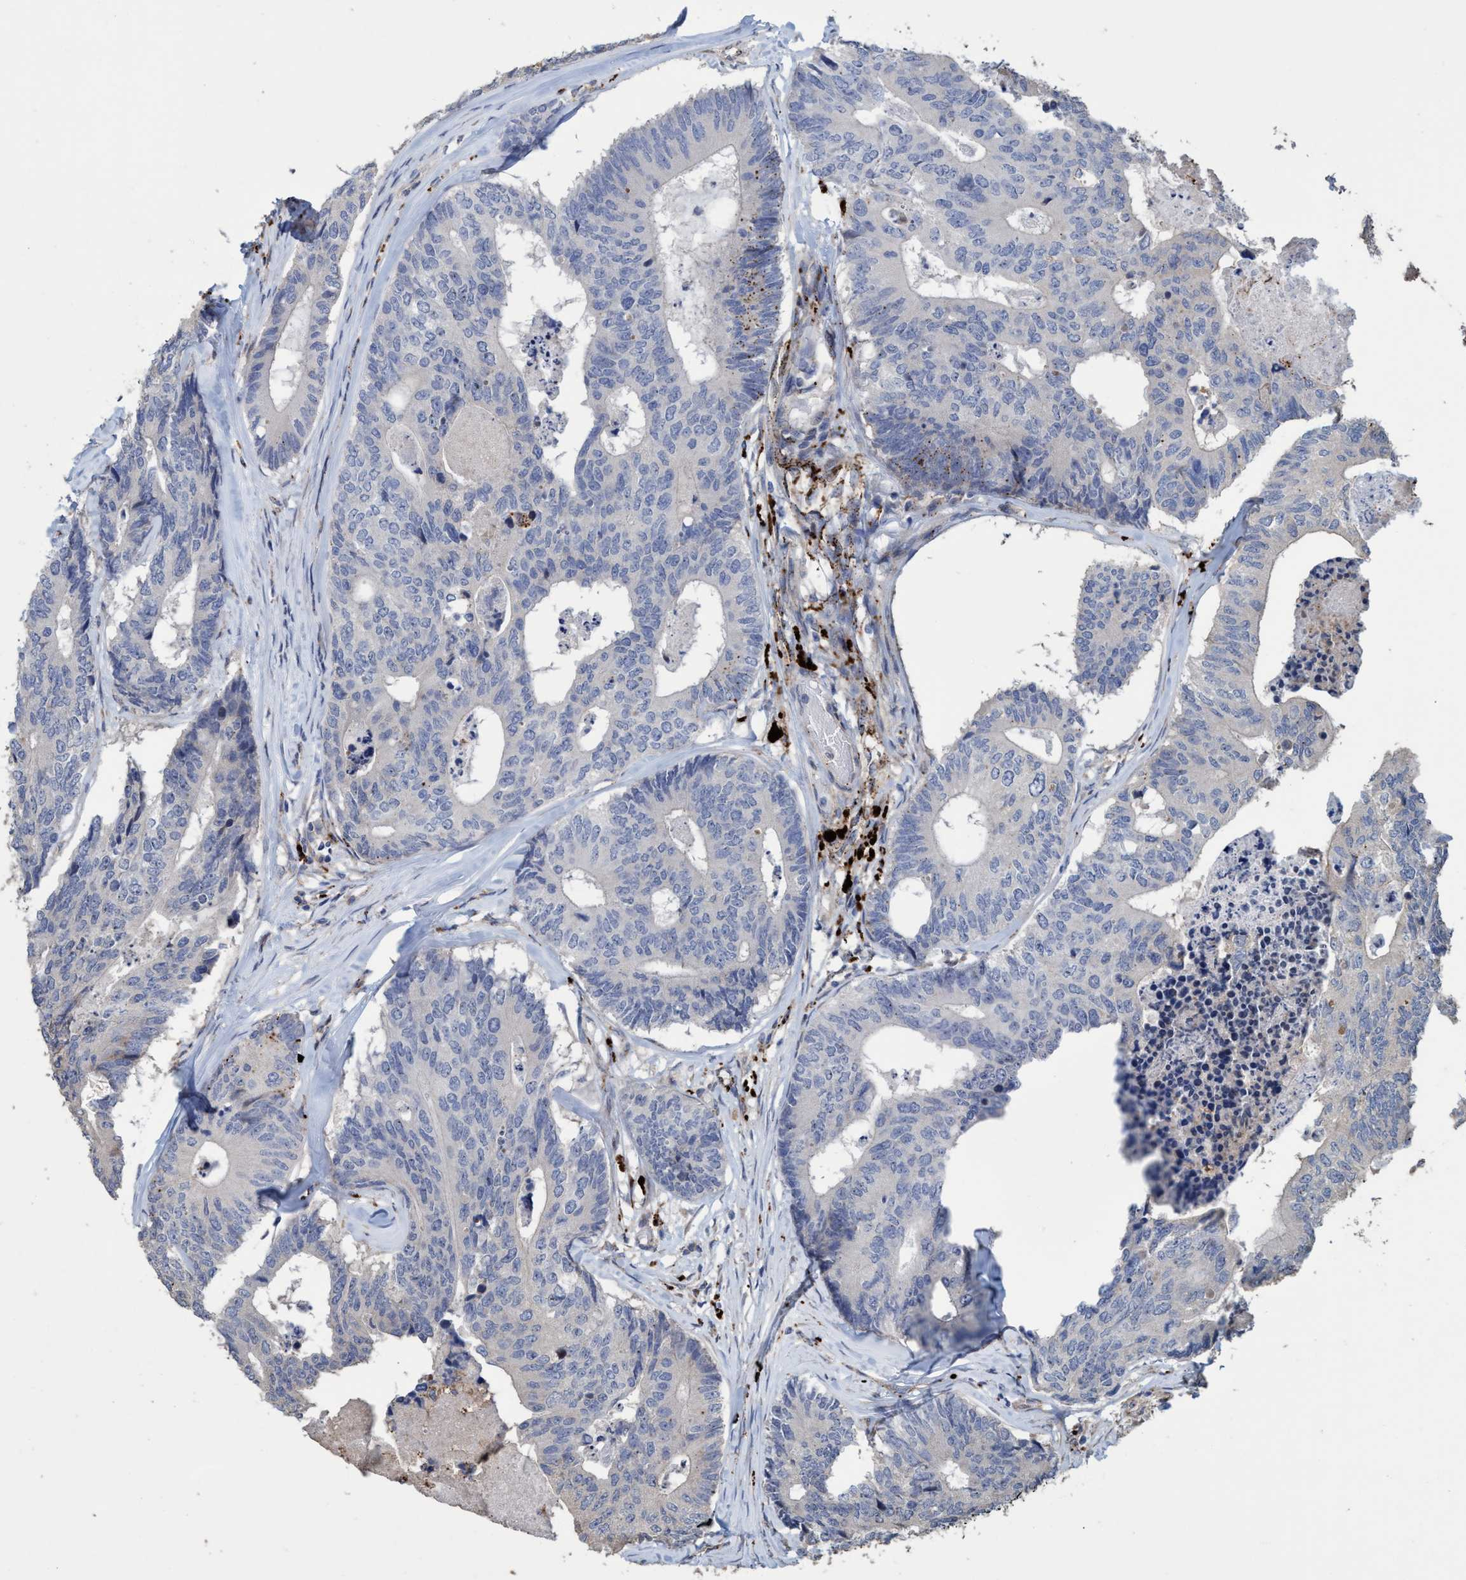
{"staining": {"intensity": "negative", "quantity": "none", "location": "none"}, "tissue": "colorectal cancer", "cell_type": "Tumor cells", "image_type": "cancer", "snomed": [{"axis": "morphology", "description": "Adenocarcinoma, NOS"}, {"axis": "topography", "description": "Colon"}], "caption": "The immunohistochemistry histopathology image has no significant staining in tumor cells of adenocarcinoma (colorectal) tissue. (DAB immunohistochemistry (IHC), high magnification).", "gene": "BBS9", "patient": {"sex": "female", "age": 67}}